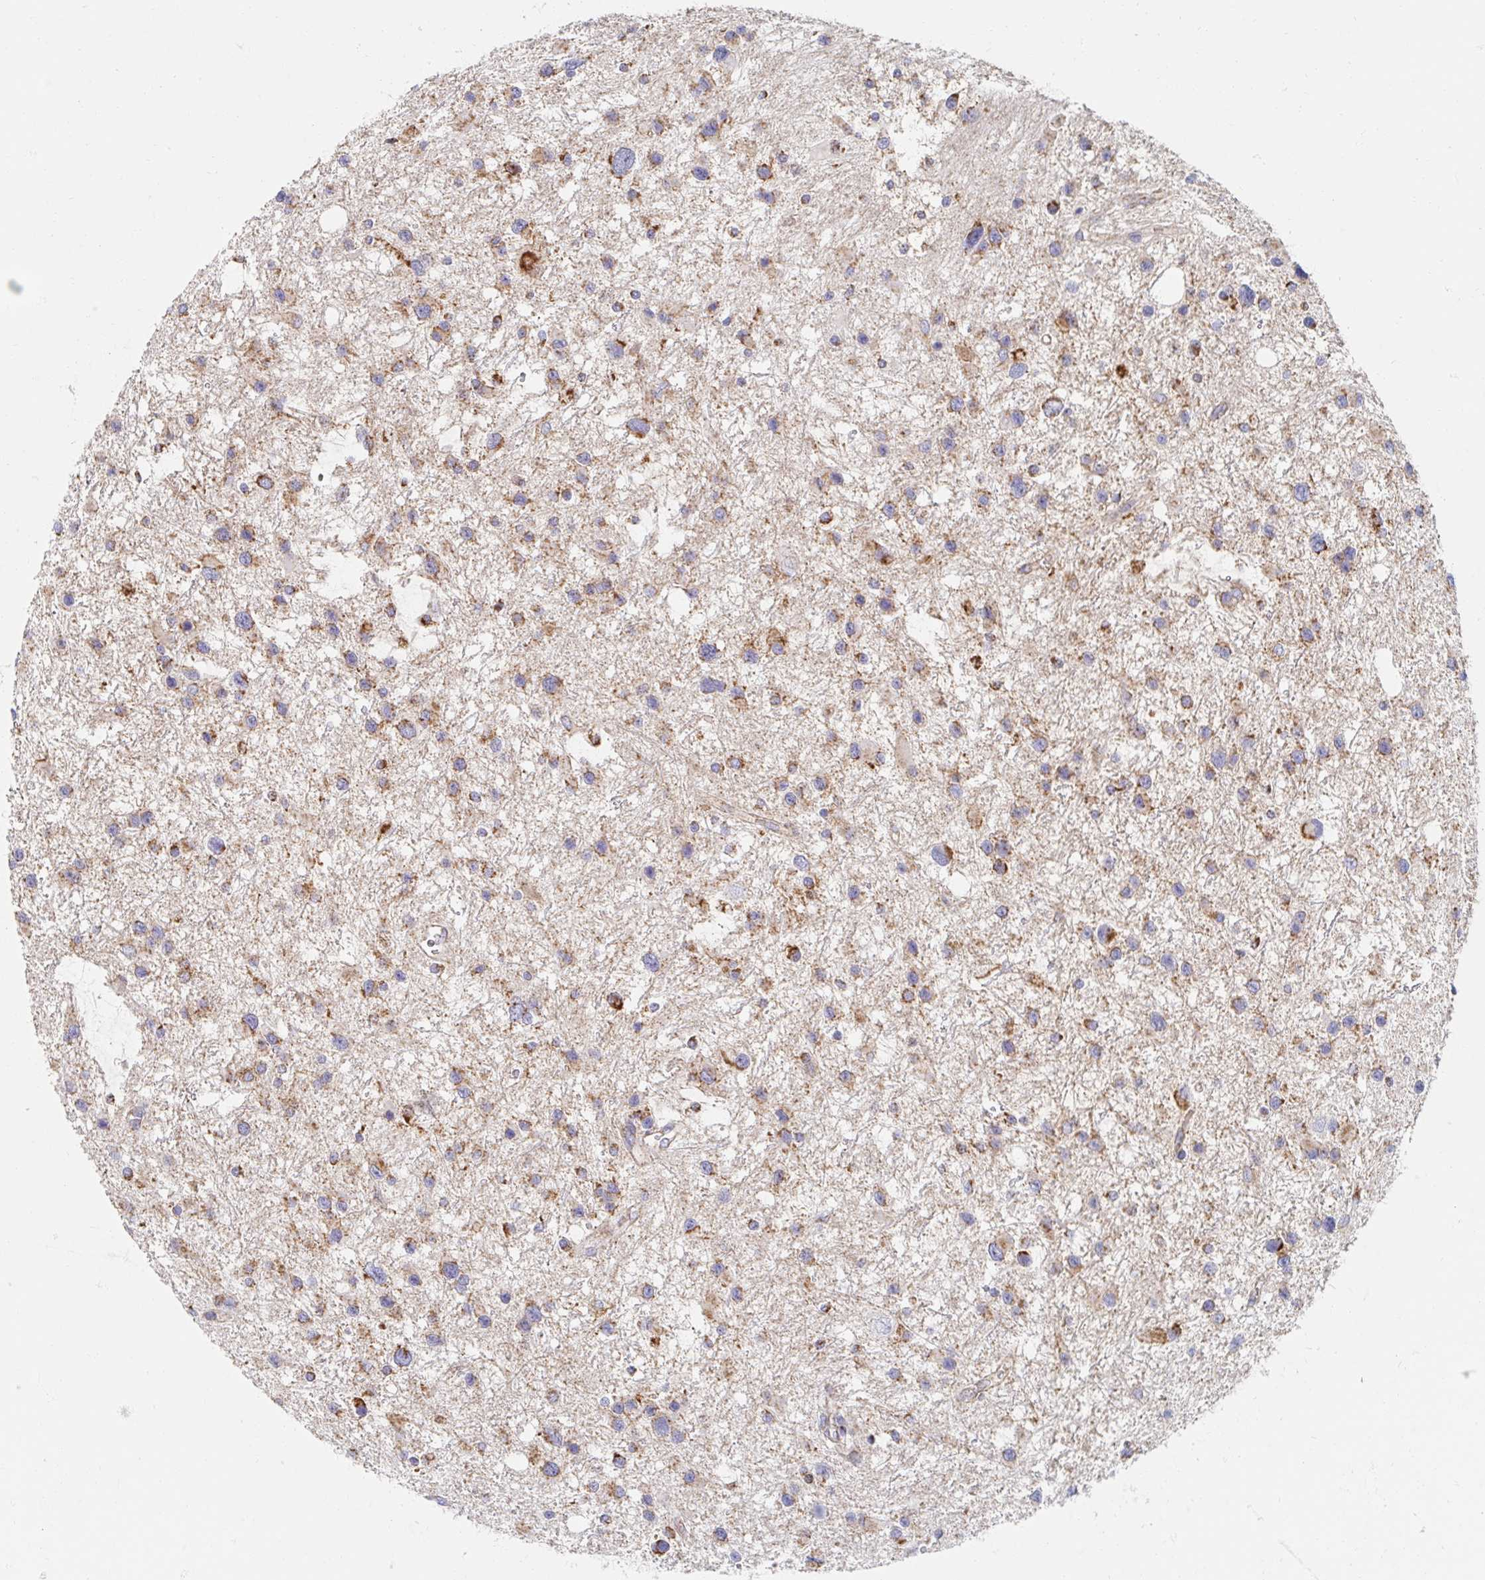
{"staining": {"intensity": "moderate", "quantity": ">75%", "location": "cytoplasmic/membranous"}, "tissue": "glioma", "cell_type": "Tumor cells", "image_type": "cancer", "snomed": [{"axis": "morphology", "description": "Glioma, malignant, Low grade"}, {"axis": "topography", "description": "Brain"}], "caption": "Immunohistochemical staining of human malignant low-grade glioma reveals moderate cytoplasmic/membranous protein positivity in approximately >75% of tumor cells.", "gene": "MAVS", "patient": {"sex": "female", "age": 32}}